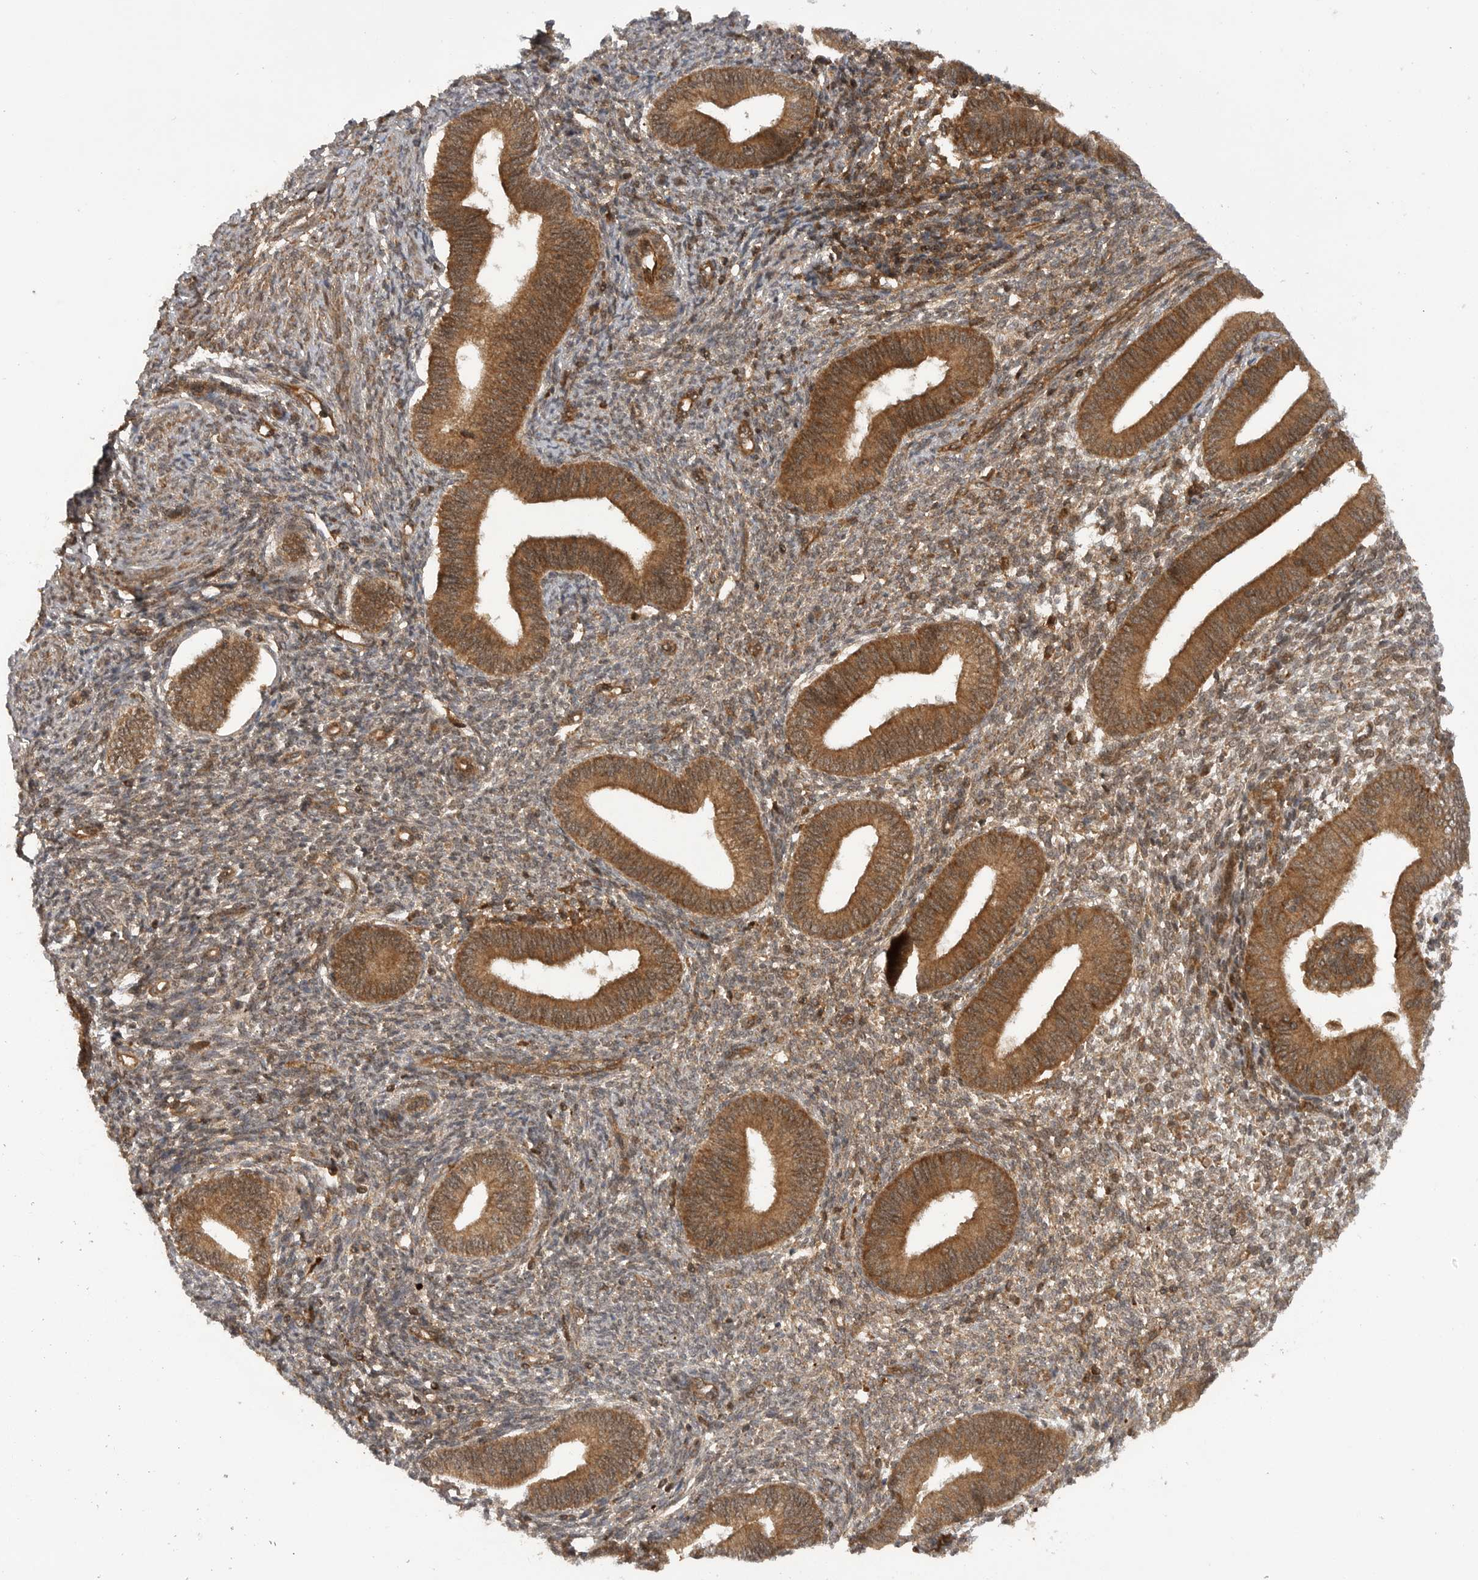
{"staining": {"intensity": "moderate", "quantity": ">75%", "location": "cytoplasmic/membranous"}, "tissue": "endometrium", "cell_type": "Cells in endometrial stroma", "image_type": "normal", "snomed": [{"axis": "morphology", "description": "Normal tissue, NOS"}, {"axis": "topography", "description": "Endometrium"}], "caption": "This photomicrograph demonstrates normal endometrium stained with immunohistochemistry to label a protein in brown. The cytoplasmic/membranous of cells in endometrial stroma show moderate positivity for the protein. Nuclei are counter-stained blue.", "gene": "PRDX4", "patient": {"sex": "female", "age": 46}}